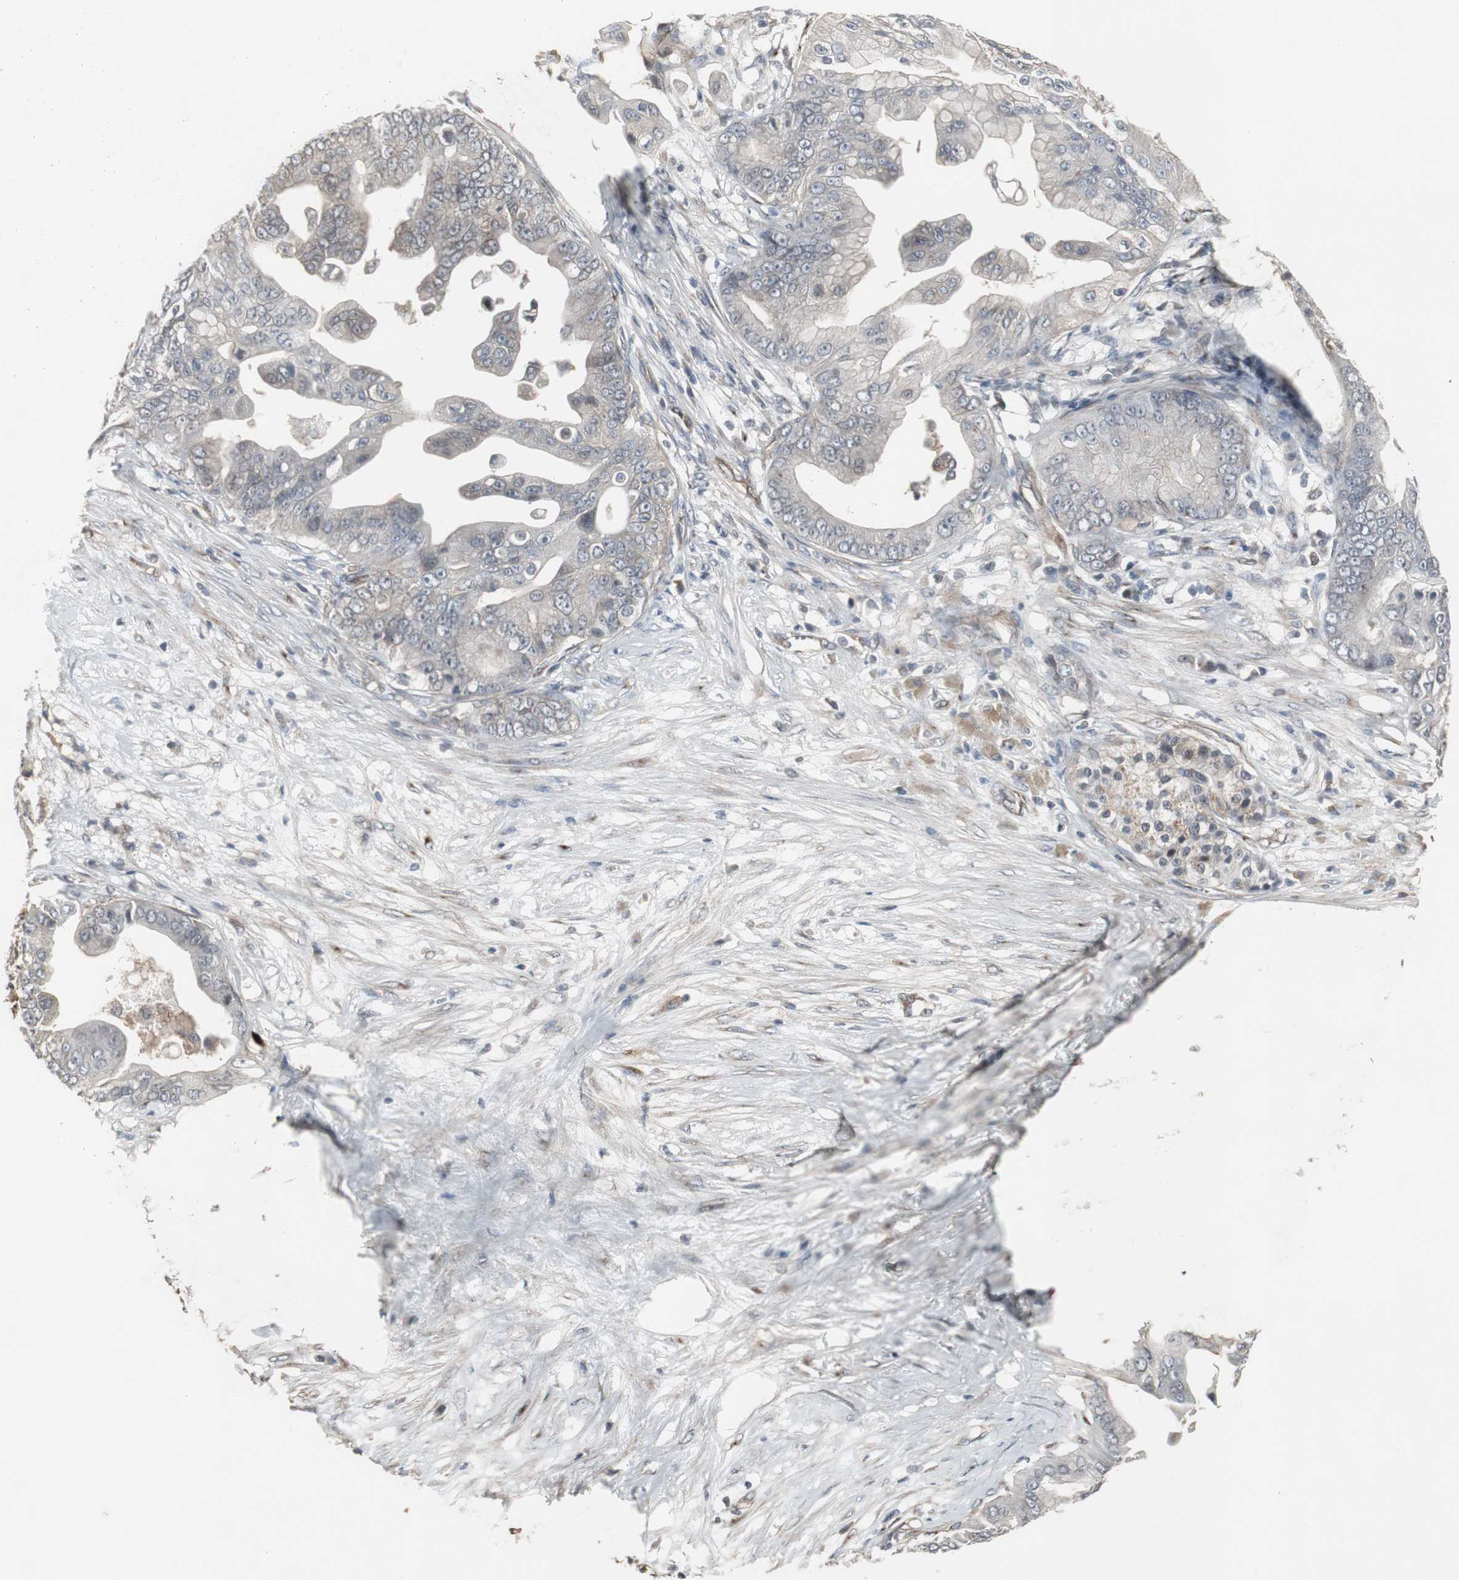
{"staining": {"intensity": "negative", "quantity": "none", "location": "none"}, "tissue": "pancreatic cancer", "cell_type": "Tumor cells", "image_type": "cancer", "snomed": [{"axis": "morphology", "description": "Adenocarcinoma, NOS"}, {"axis": "topography", "description": "Pancreas"}], "caption": "This is an IHC photomicrograph of pancreatic cancer (adenocarcinoma). There is no expression in tumor cells.", "gene": "ATP2B2", "patient": {"sex": "female", "age": 75}}